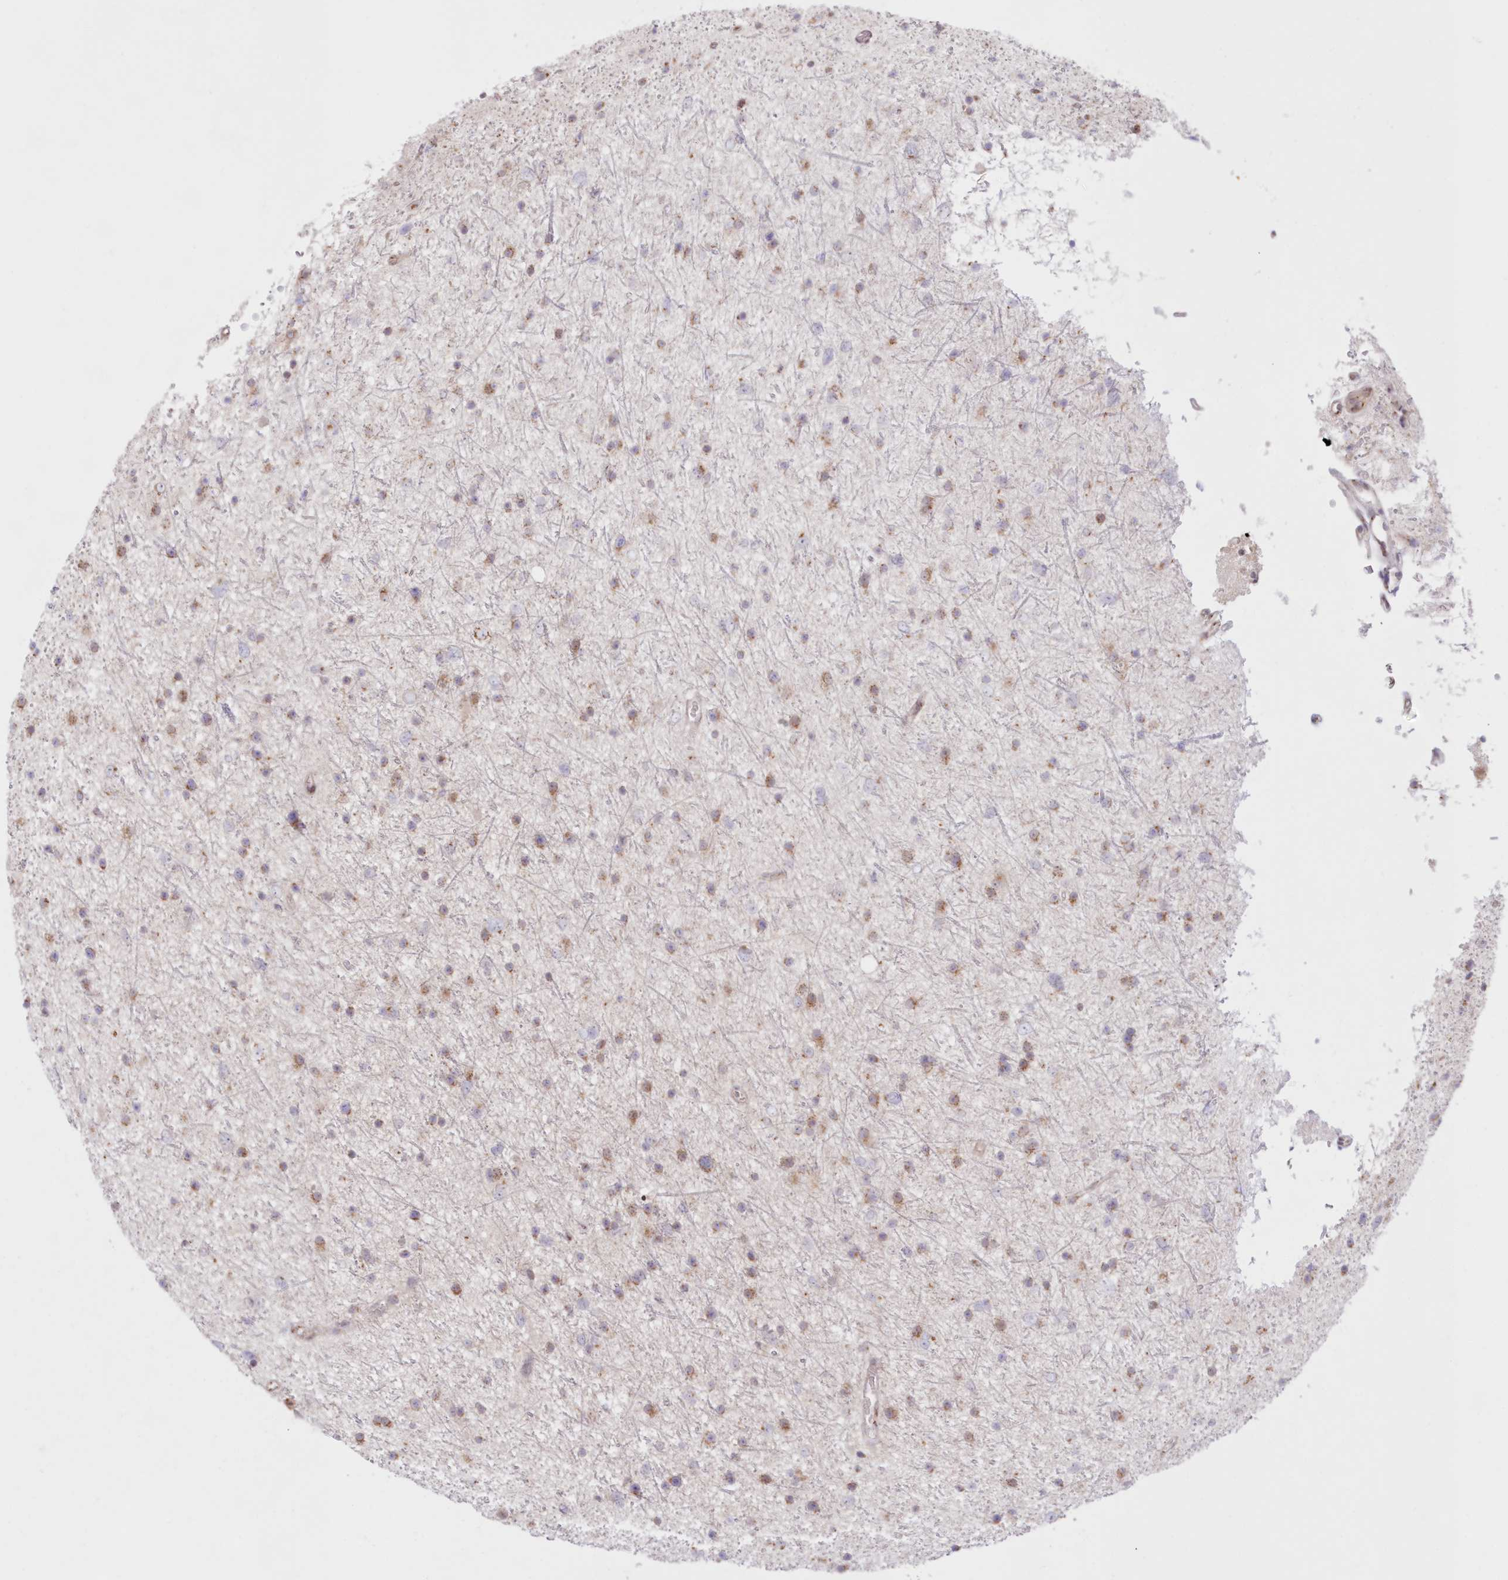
{"staining": {"intensity": "moderate", "quantity": "25%-75%", "location": "cytoplasmic/membranous"}, "tissue": "glioma", "cell_type": "Tumor cells", "image_type": "cancer", "snomed": [{"axis": "morphology", "description": "Glioma, malignant, Low grade"}, {"axis": "topography", "description": "Cerebral cortex"}], "caption": "Low-grade glioma (malignant) stained with DAB (3,3'-diaminobenzidine) immunohistochemistry shows medium levels of moderate cytoplasmic/membranous expression in about 25%-75% of tumor cells.", "gene": "RNPEP", "patient": {"sex": "female", "age": 39}}